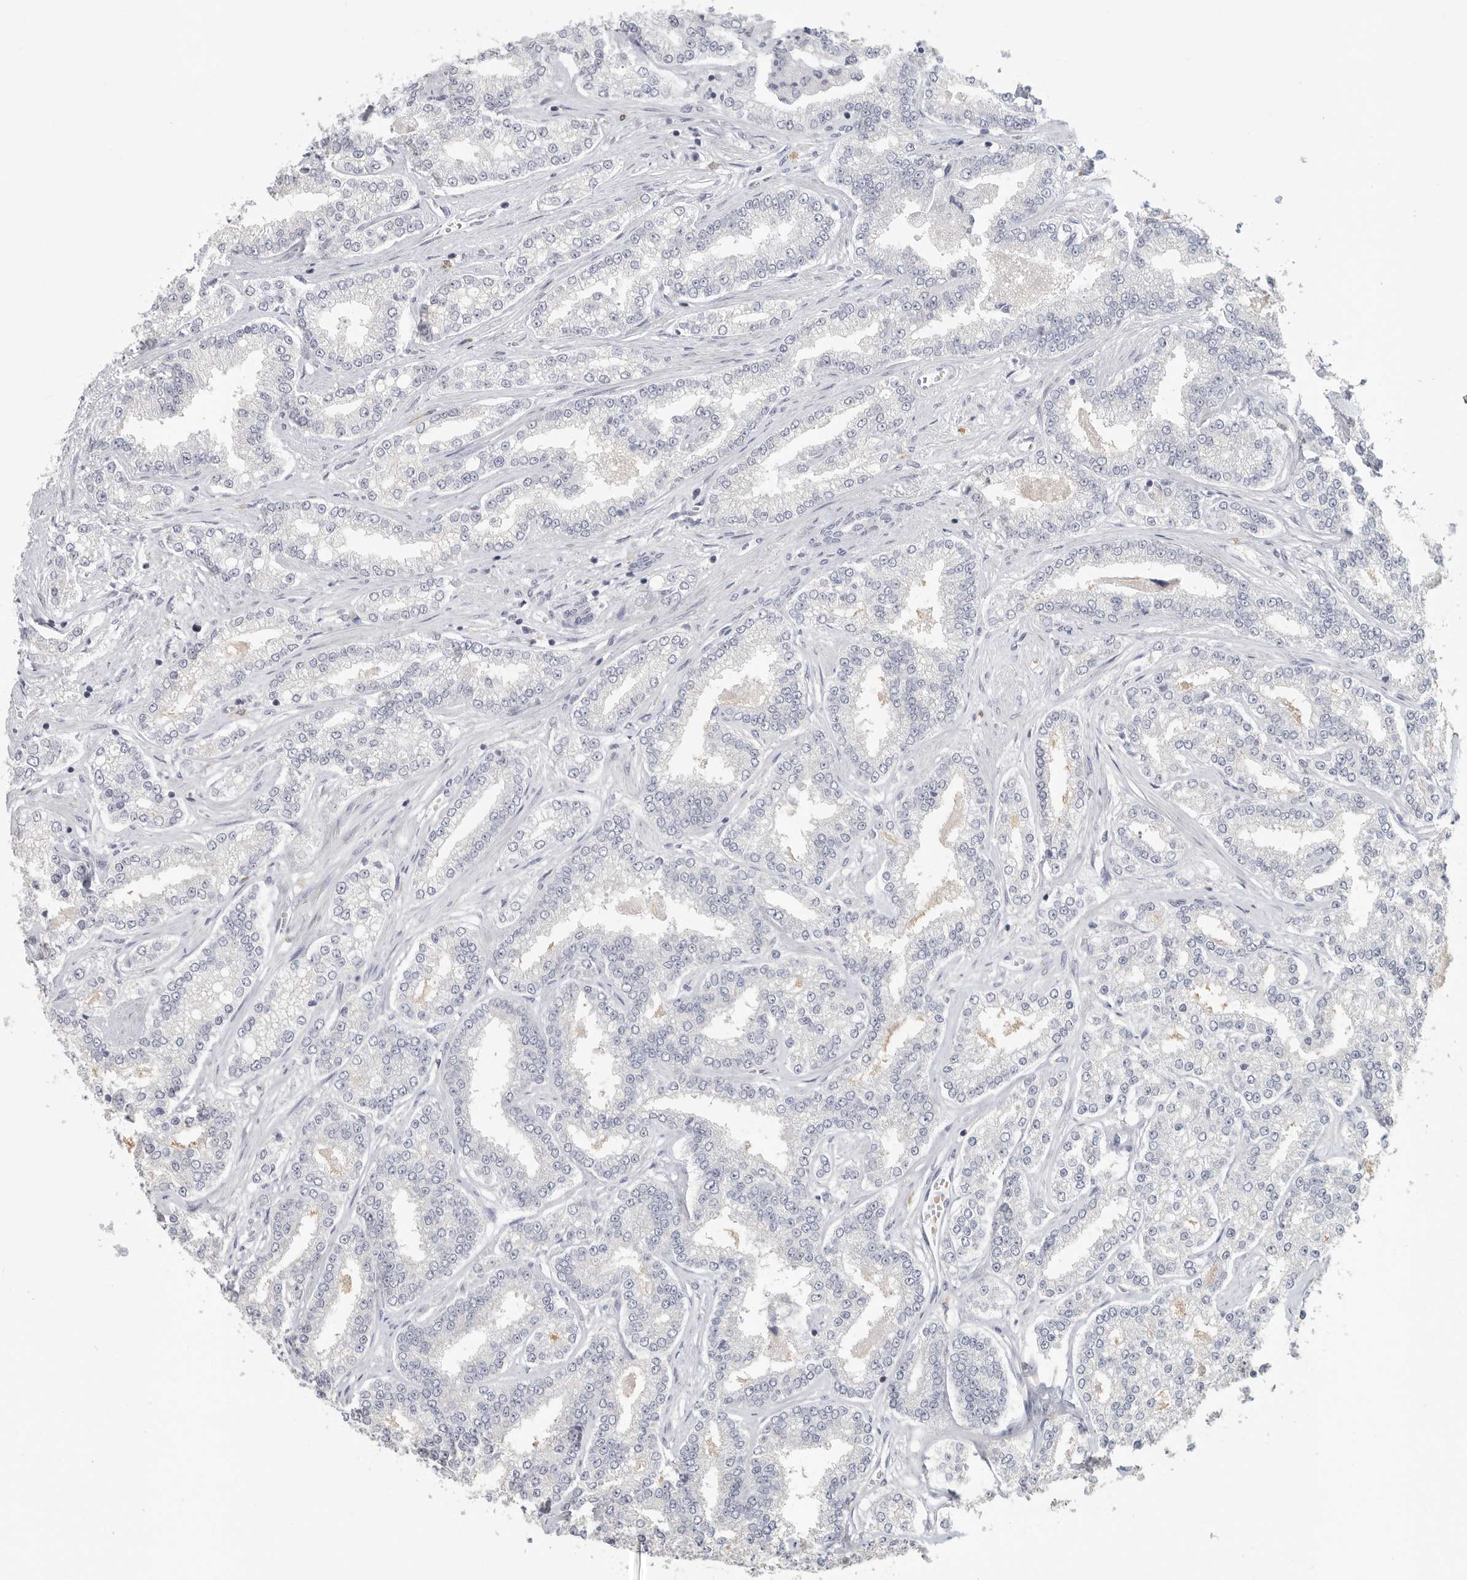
{"staining": {"intensity": "negative", "quantity": "none", "location": "none"}, "tissue": "prostate cancer", "cell_type": "Tumor cells", "image_type": "cancer", "snomed": [{"axis": "morphology", "description": "Normal tissue, NOS"}, {"axis": "morphology", "description": "Adenocarcinoma, High grade"}, {"axis": "topography", "description": "Prostate"}], "caption": "Protein analysis of prostate adenocarcinoma (high-grade) exhibits no significant staining in tumor cells.", "gene": "DNAJC11", "patient": {"sex": "male", "age": 83}}